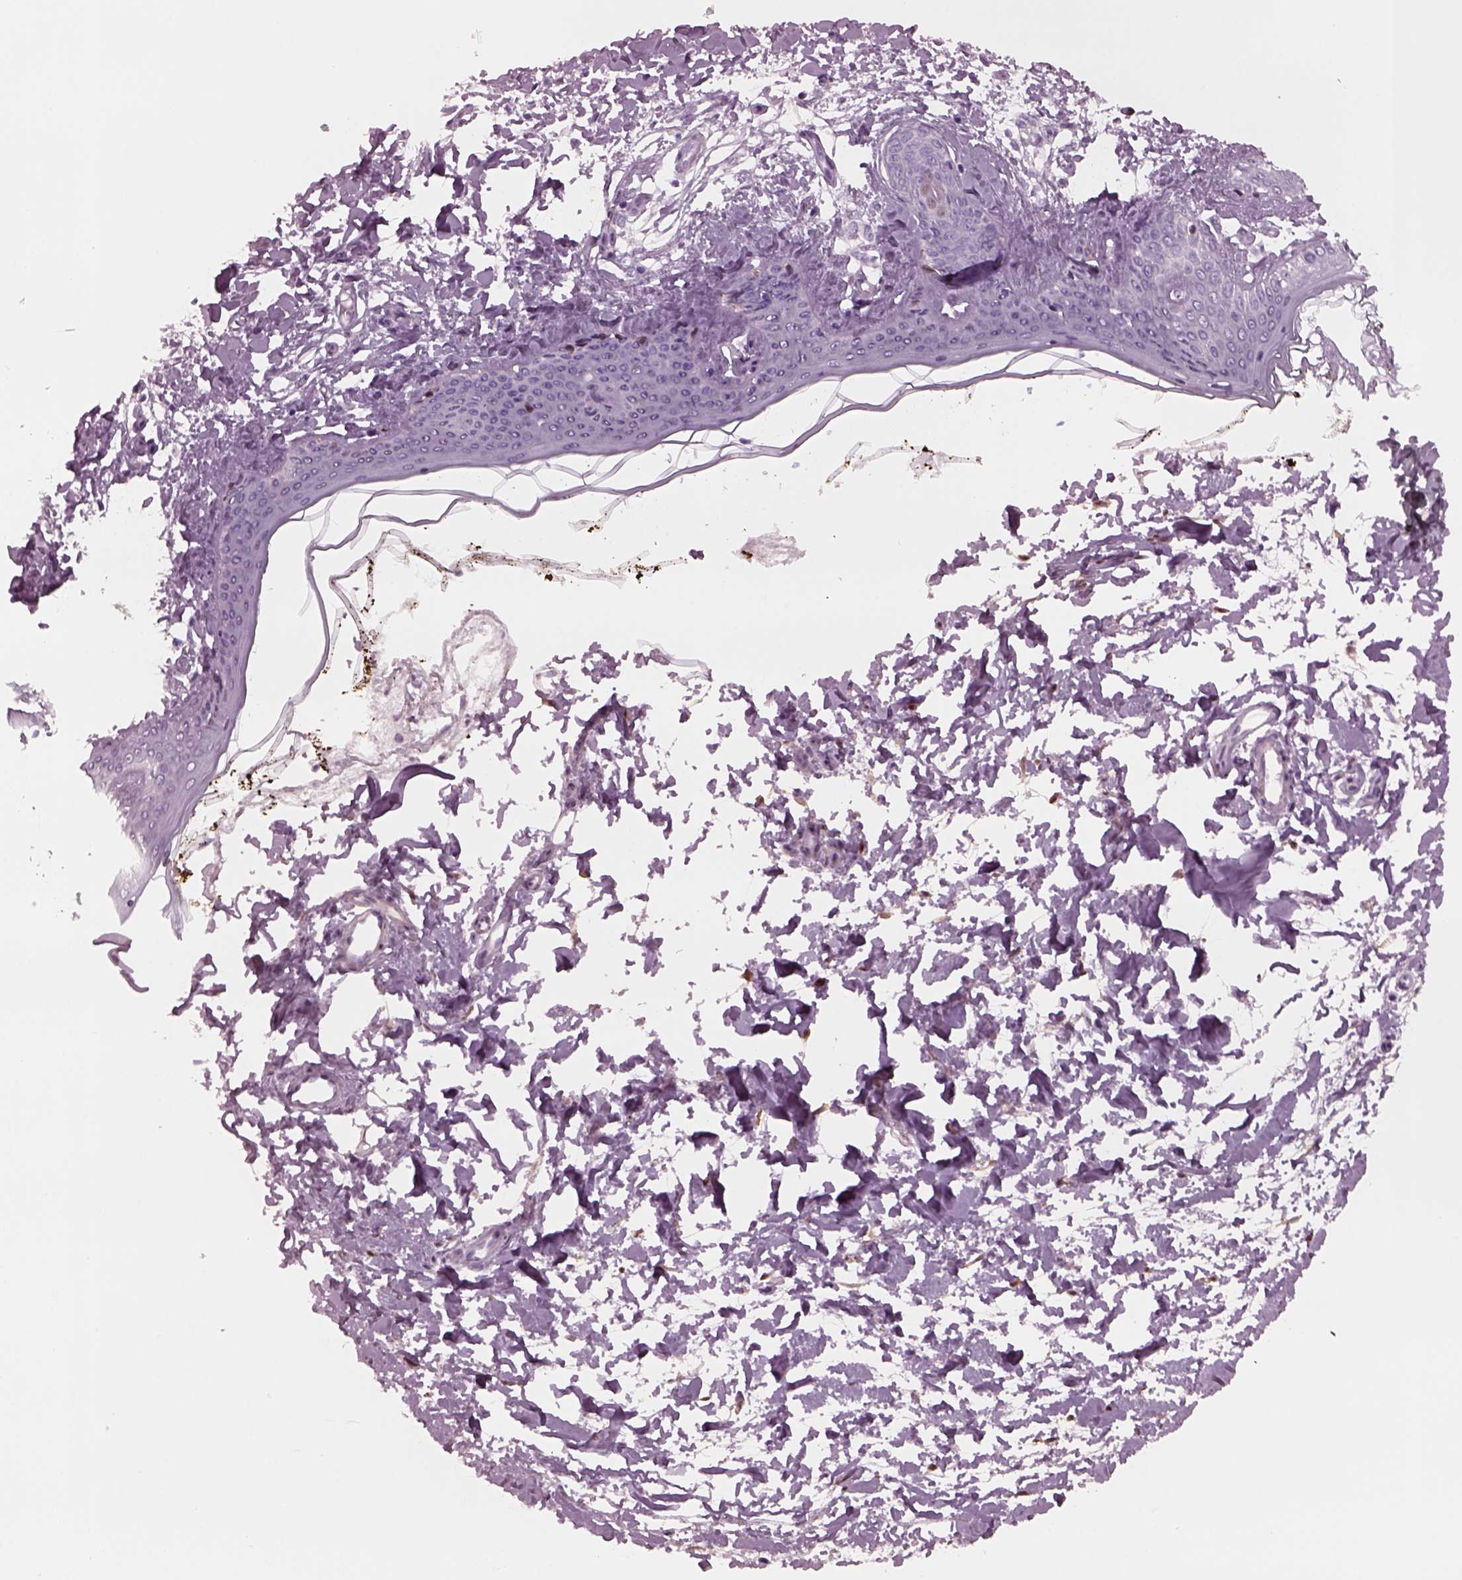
{"staining": {"intensity": "negative", "quantity": "none", "location": "none"}, "tissue": "skin", "cell_type": "Fibroblasts", "image_type": "normal", "snomed": [{"axis": "morphology", "description": "Normal tissue, NOS"}, {"axis": "topography", "description": "Skin"}], "caption": "IHC histopathology image of normal skin: human skin stained with DAB (3,3'-diaminobenzidine) demonstrates no significant protein expression in fibroblasts. (Stains: DAB IHC with hematoxylin counter stain, Microscopy: brightfield microscopy at high magnification).", "gene": "TPPP2", "patient": {"sex": "female", "age": 34}}